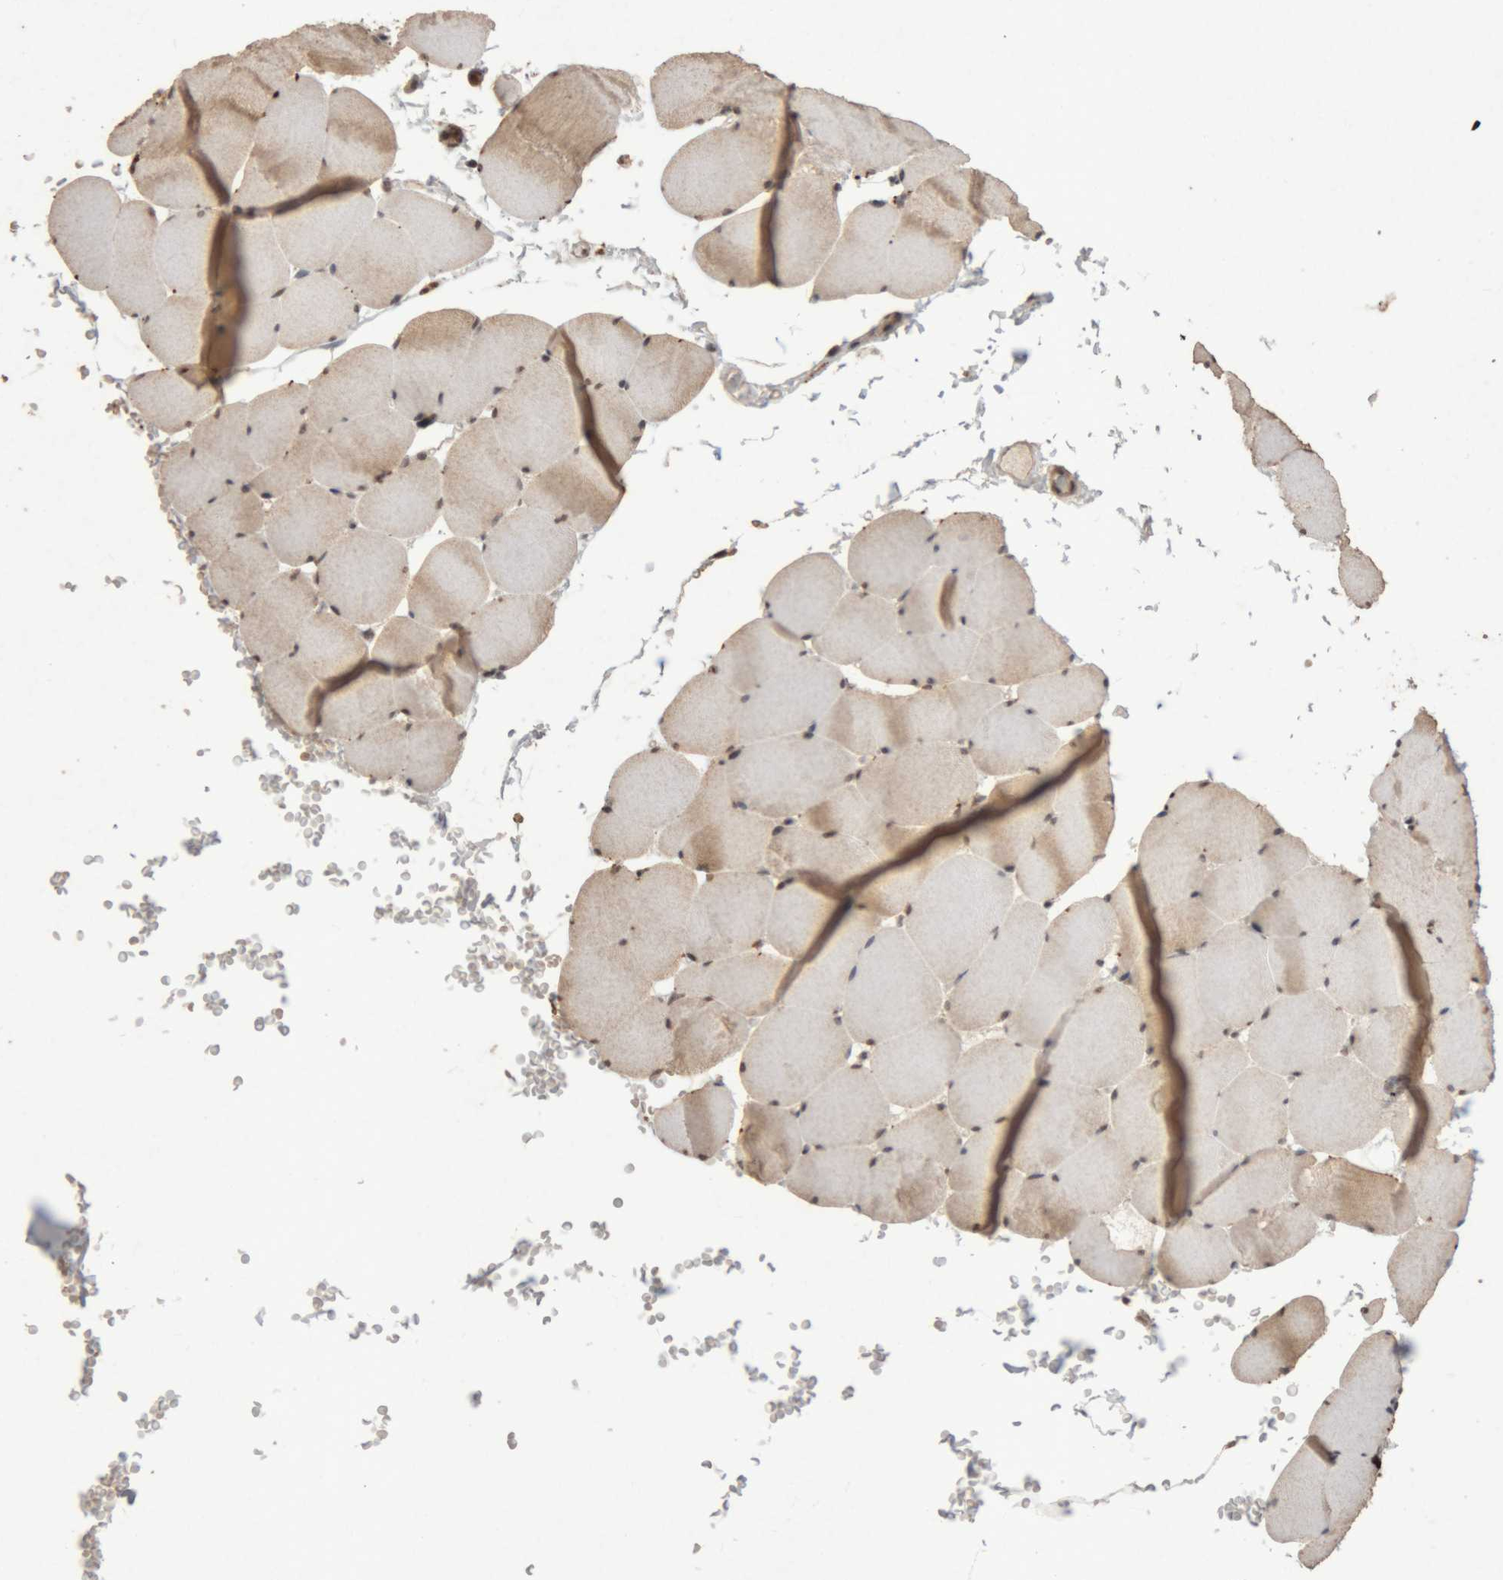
{"staining": {"intensity": "moderate", "quantity": ">75%", "location": "cytoplasmic/membranous,nuclear"}, "tissue": "skeletal muscle", "cell_type": "Myocytes", "image_type": "normal", "snomed": [{"axis": "morphology", "description": "Normal tissue, NOS"}, {"axis": "topography", "description": "Skeletal muscle"}], "caption": "An IHC image of benign tissue is shown. Protein staining in brown labels moderate cytoplasmic/membranous,nuclear positivity in skeletal muscle within myocytes.", "gene": "KEAP1", "patient": {"sex": "male", "age": 62}}